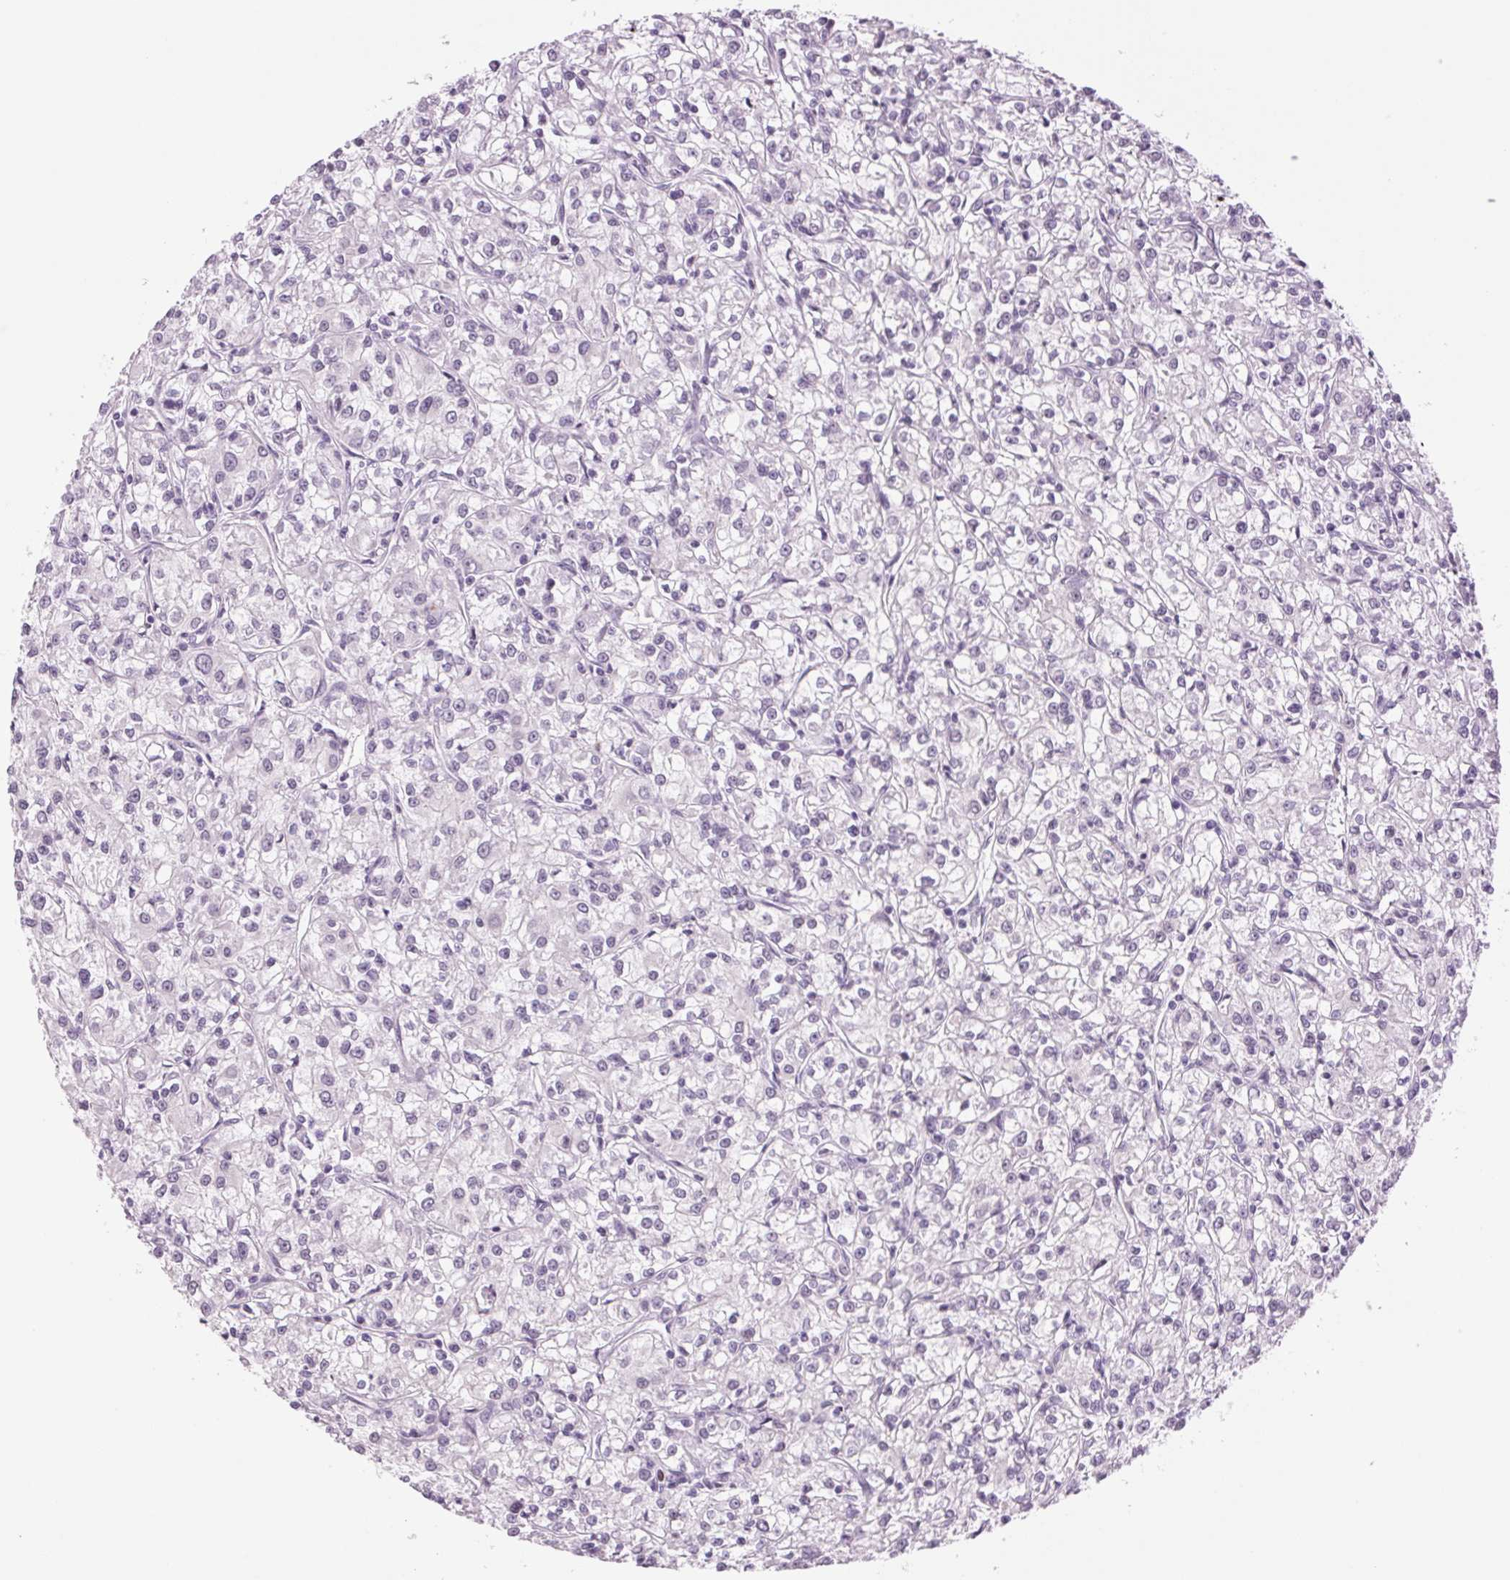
{"staining": {"intensity": "negative", "quantity": "none", "location": "none"}, "tissue": "renal cancer", "cell_type": "Tumor cells", "image_type": "cancer", "snomed": [{"axis": "morphology", "description": "Adenocarcinoma, NOS"}, {"axis": "topography", "description": "Kidney"}], "caption": "Immunohistochemistry micrograph of neoplastic tissue: adenocarcinoma (renal) stained with DAB shows no significant protein positivity in tumor cells.", "gene": "MPO", "patient": {"sex": "female", "age": 59}}